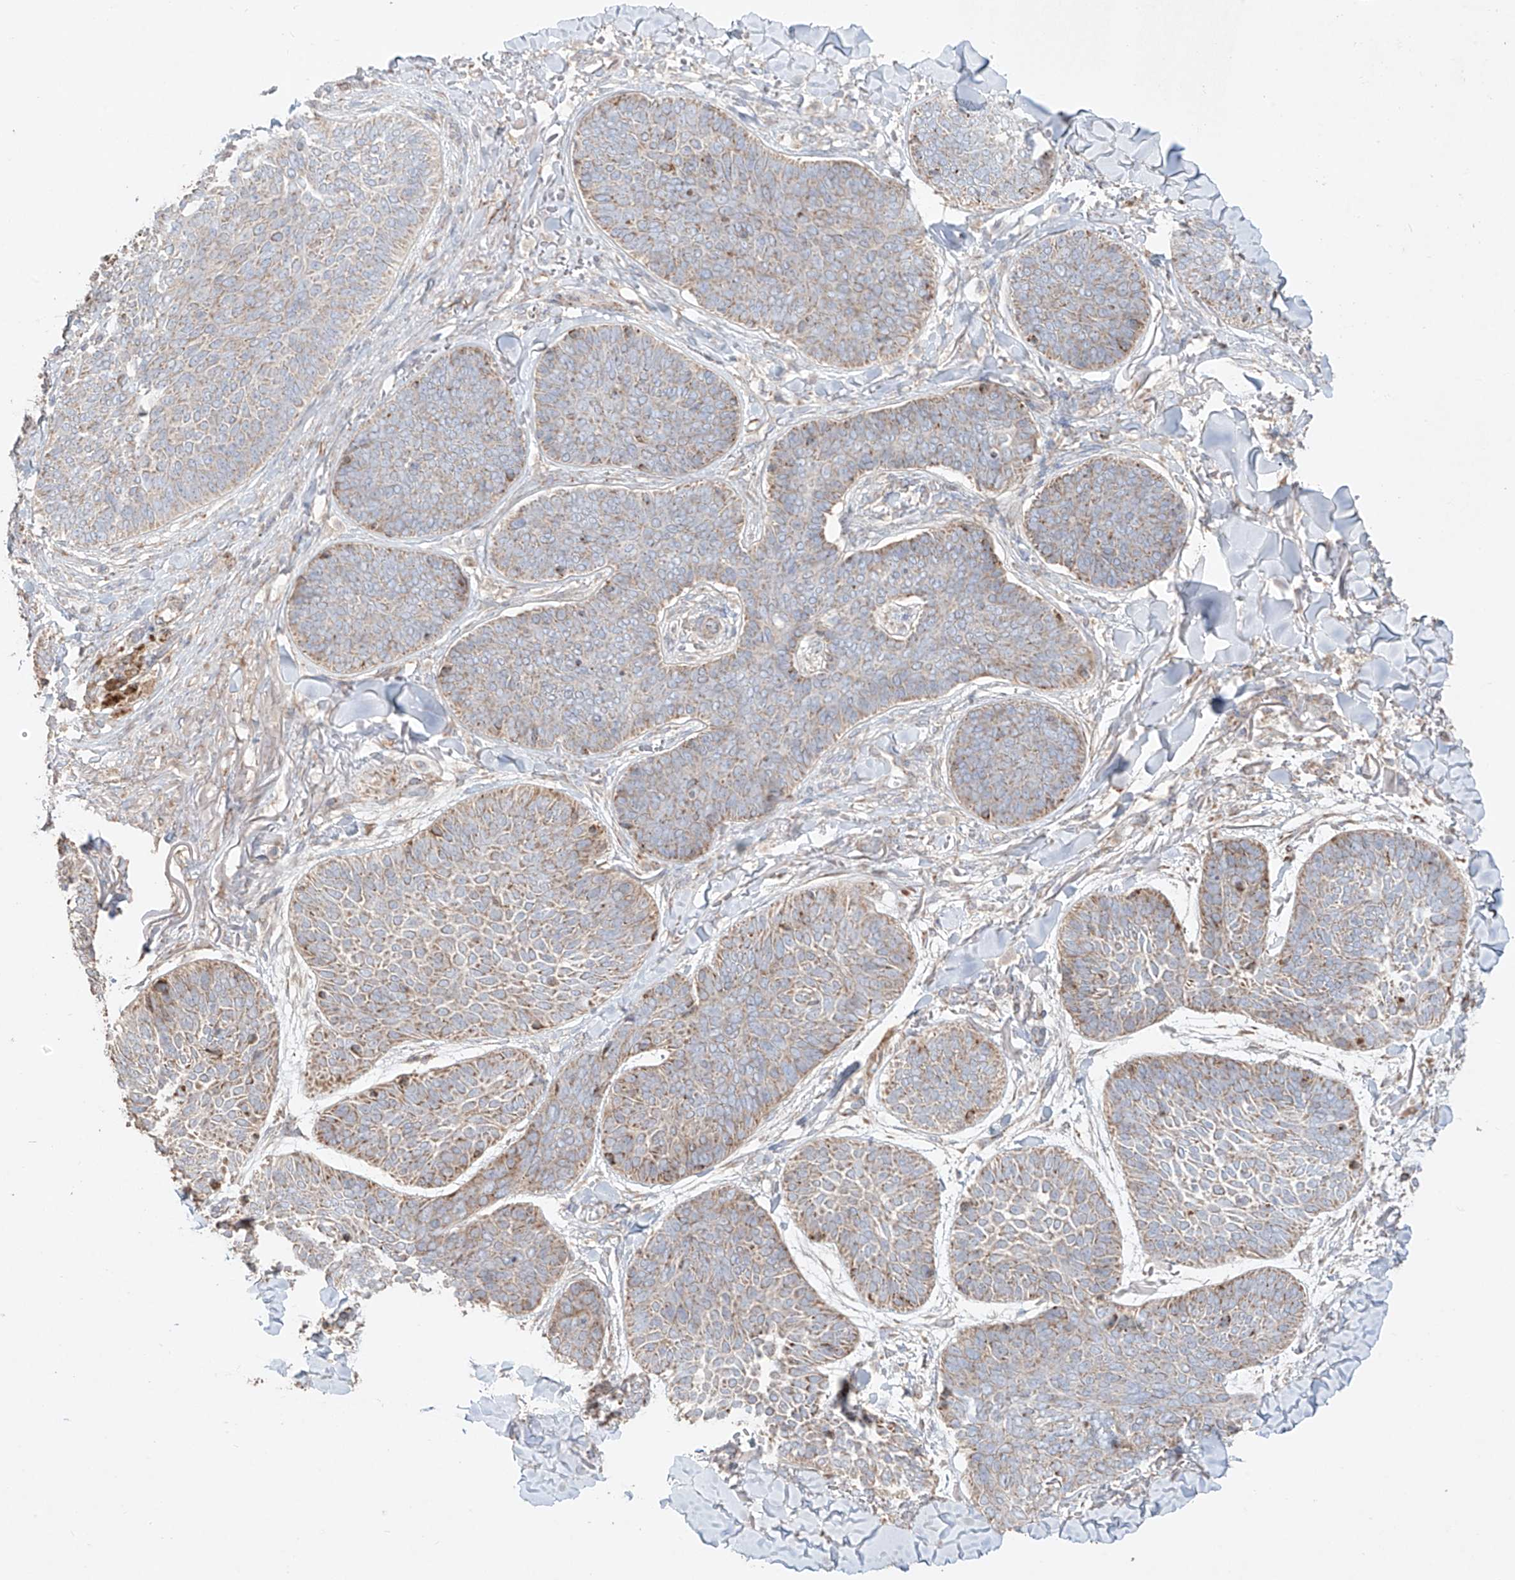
{"staining": {"intensity": "weak", "quantity": "25%-75%", "location": "cytoplasmic/membranous"}, "tissue": "skin cancer", "cell_type": "Tumor cells", "image_type": "cancer", "snomed": [{"axis": "morphology", "description": "Basal cell carcinoma"}, {"axis": "topography", "description": "Skin"}], "caption": "Brown immunohistochemical staining in basal cell carcinoma (skin) reveals weak cytoplasmic/membranous staining in about 25%-75% of tumor cells.", "gene": "COLGALT2", "patient": {"sex": "male", "age": 85}}